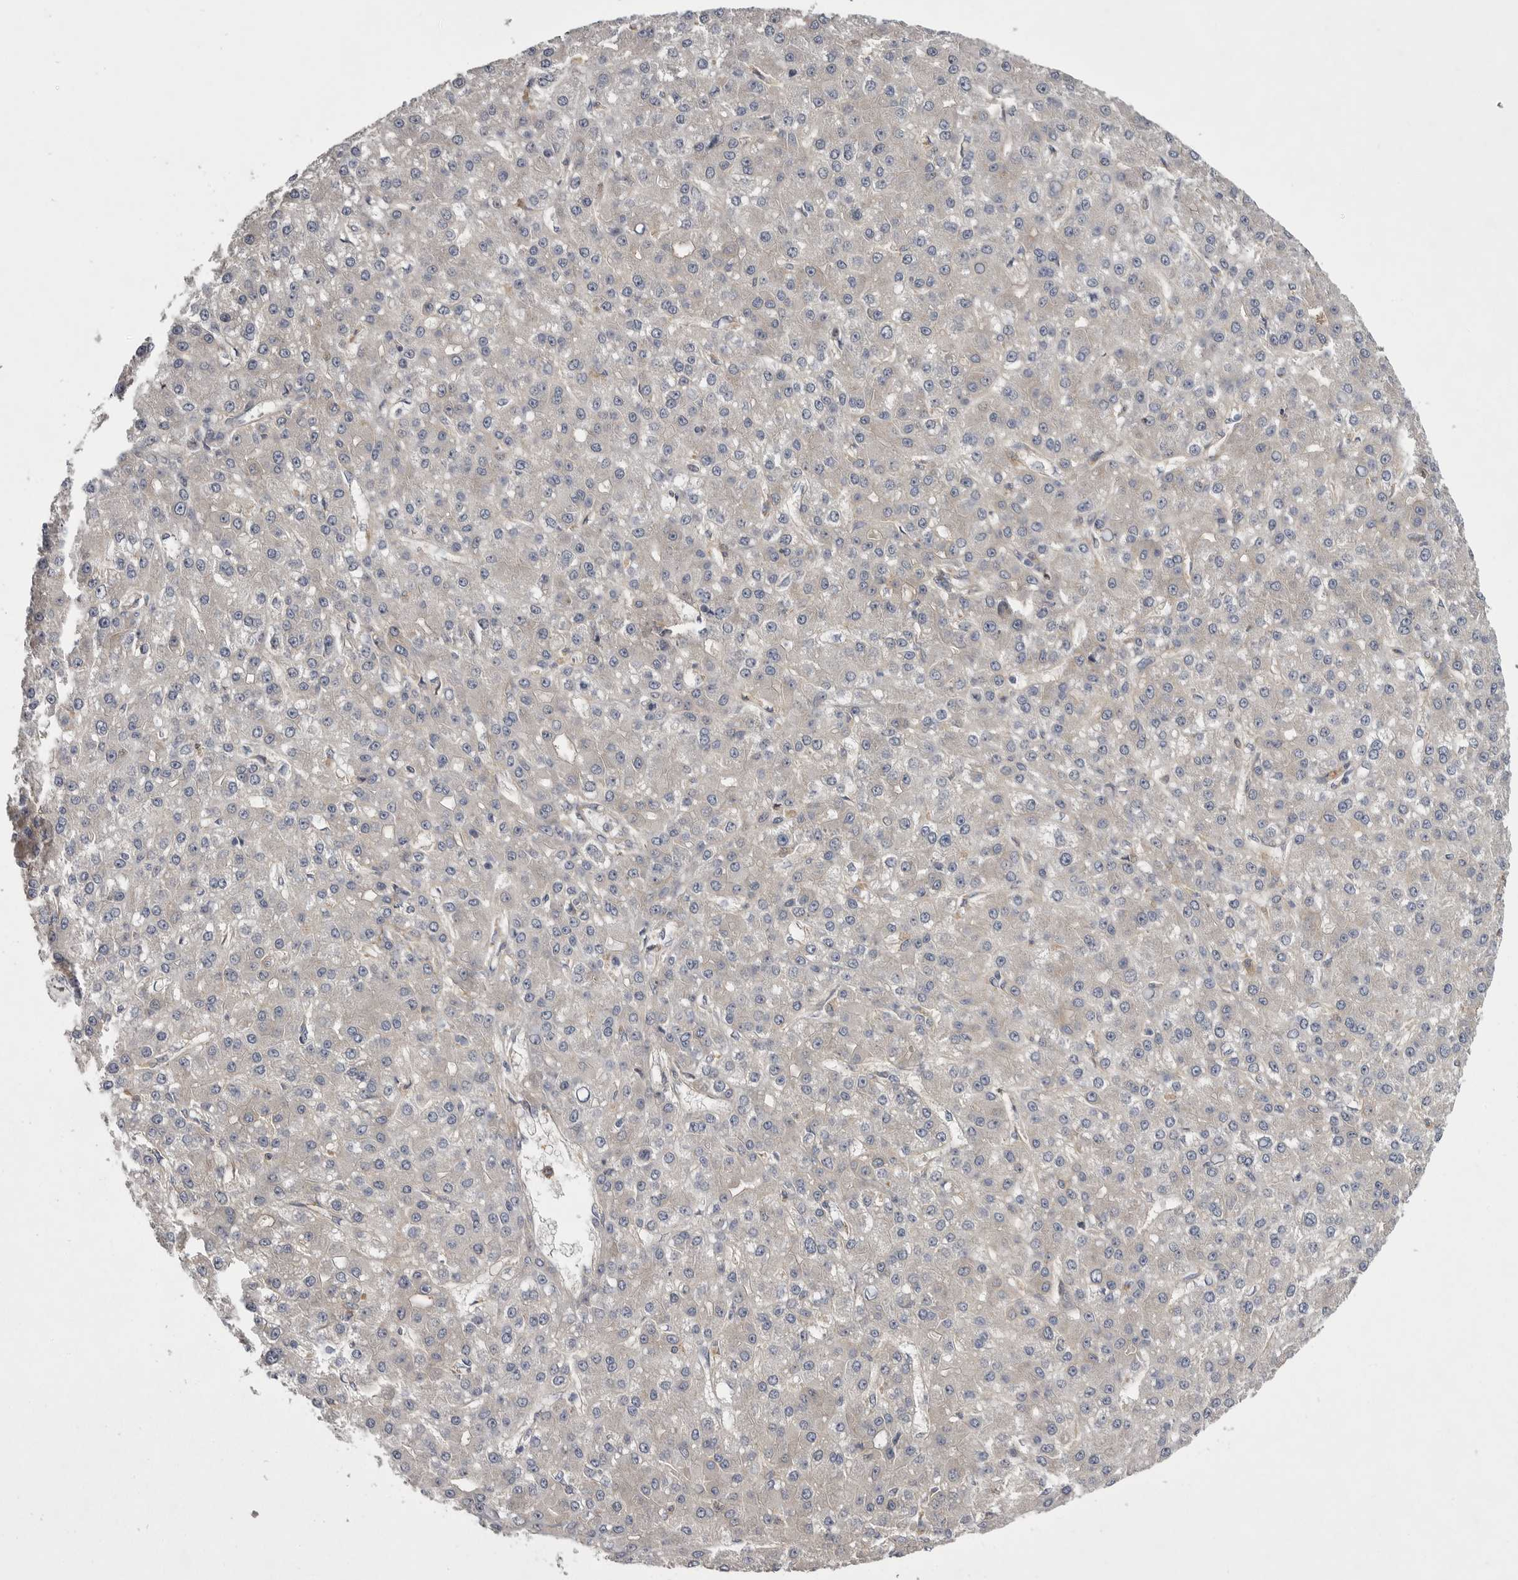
{"staining": {"intensity": "weak", "quantity": "<25%", "location": "cytoplasmic/membranous"}, "tissue": "liver cancer", "cell_type": "Tumor cells", "image_type": "cancer", "snomed": [{"axis": "morphology", "description": "Carcinoma, Hepatocellular, NOS"}, {"axis": "topography", "description": "Liver"}], "caption": "Tumor cells are negative for protein expression in human liver cancer (hepatocellular carcinoma).", "gene": "OSBPL9", "patient": {"sex": "male", "age": 67}}